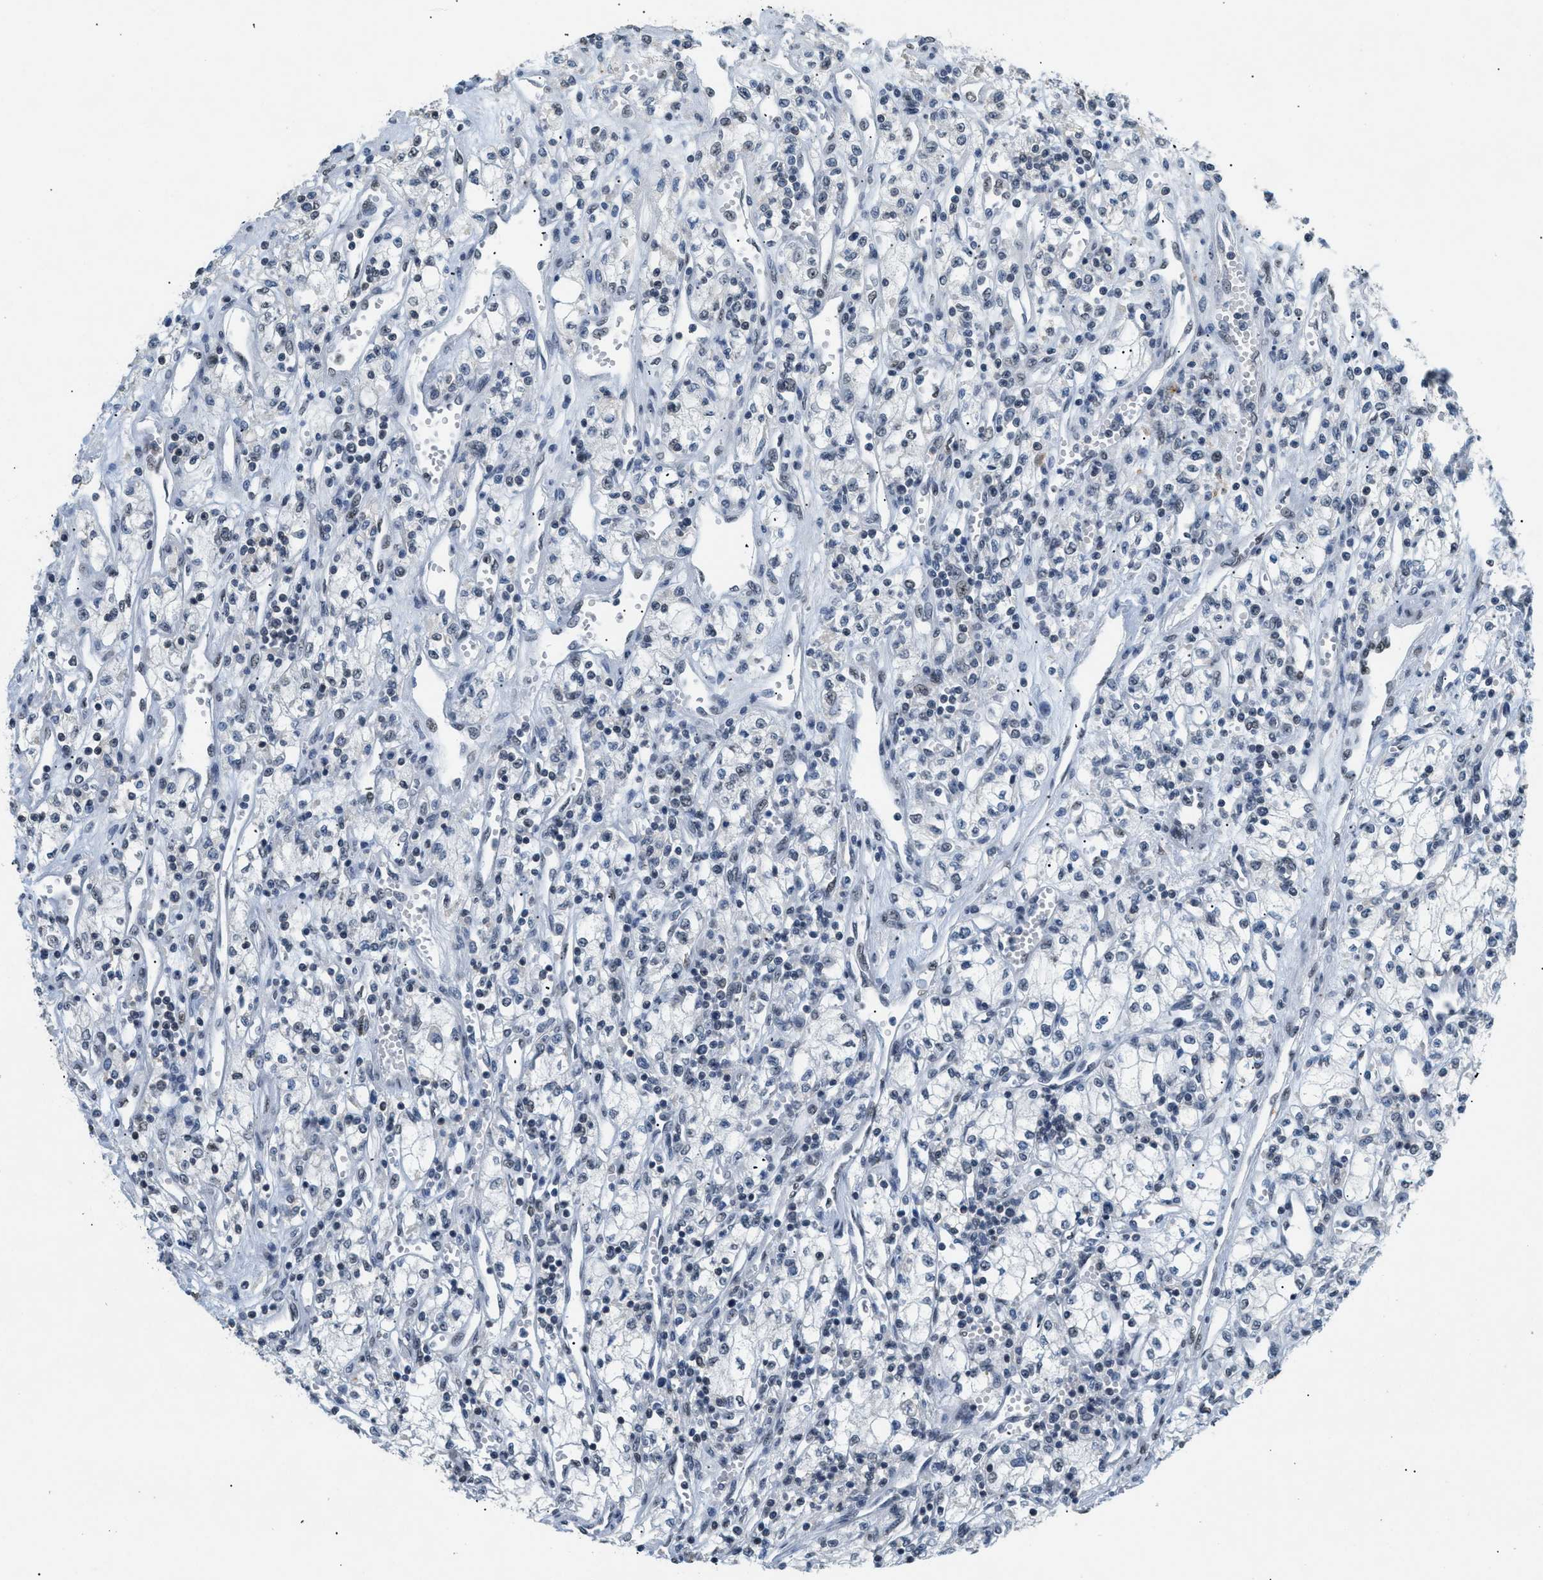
{"staining": {"intensity": "negative", "quantity": "none", "location": "none"}, "tissue": "renal cancer", "cell_type": "Tumor cells", "image_type": "cancer", "snomed": [{"axis": "morphology", "description": "Adenocarcinoma, NOS"}, {"axis": "topography", "description": "Kidney"}], "caption": "The photomicrograph displays no staining of tumor cells in adenocarcinoma (renal).", "gene": "KCNC3", "patient": {"sex": "male", "age": 59}}